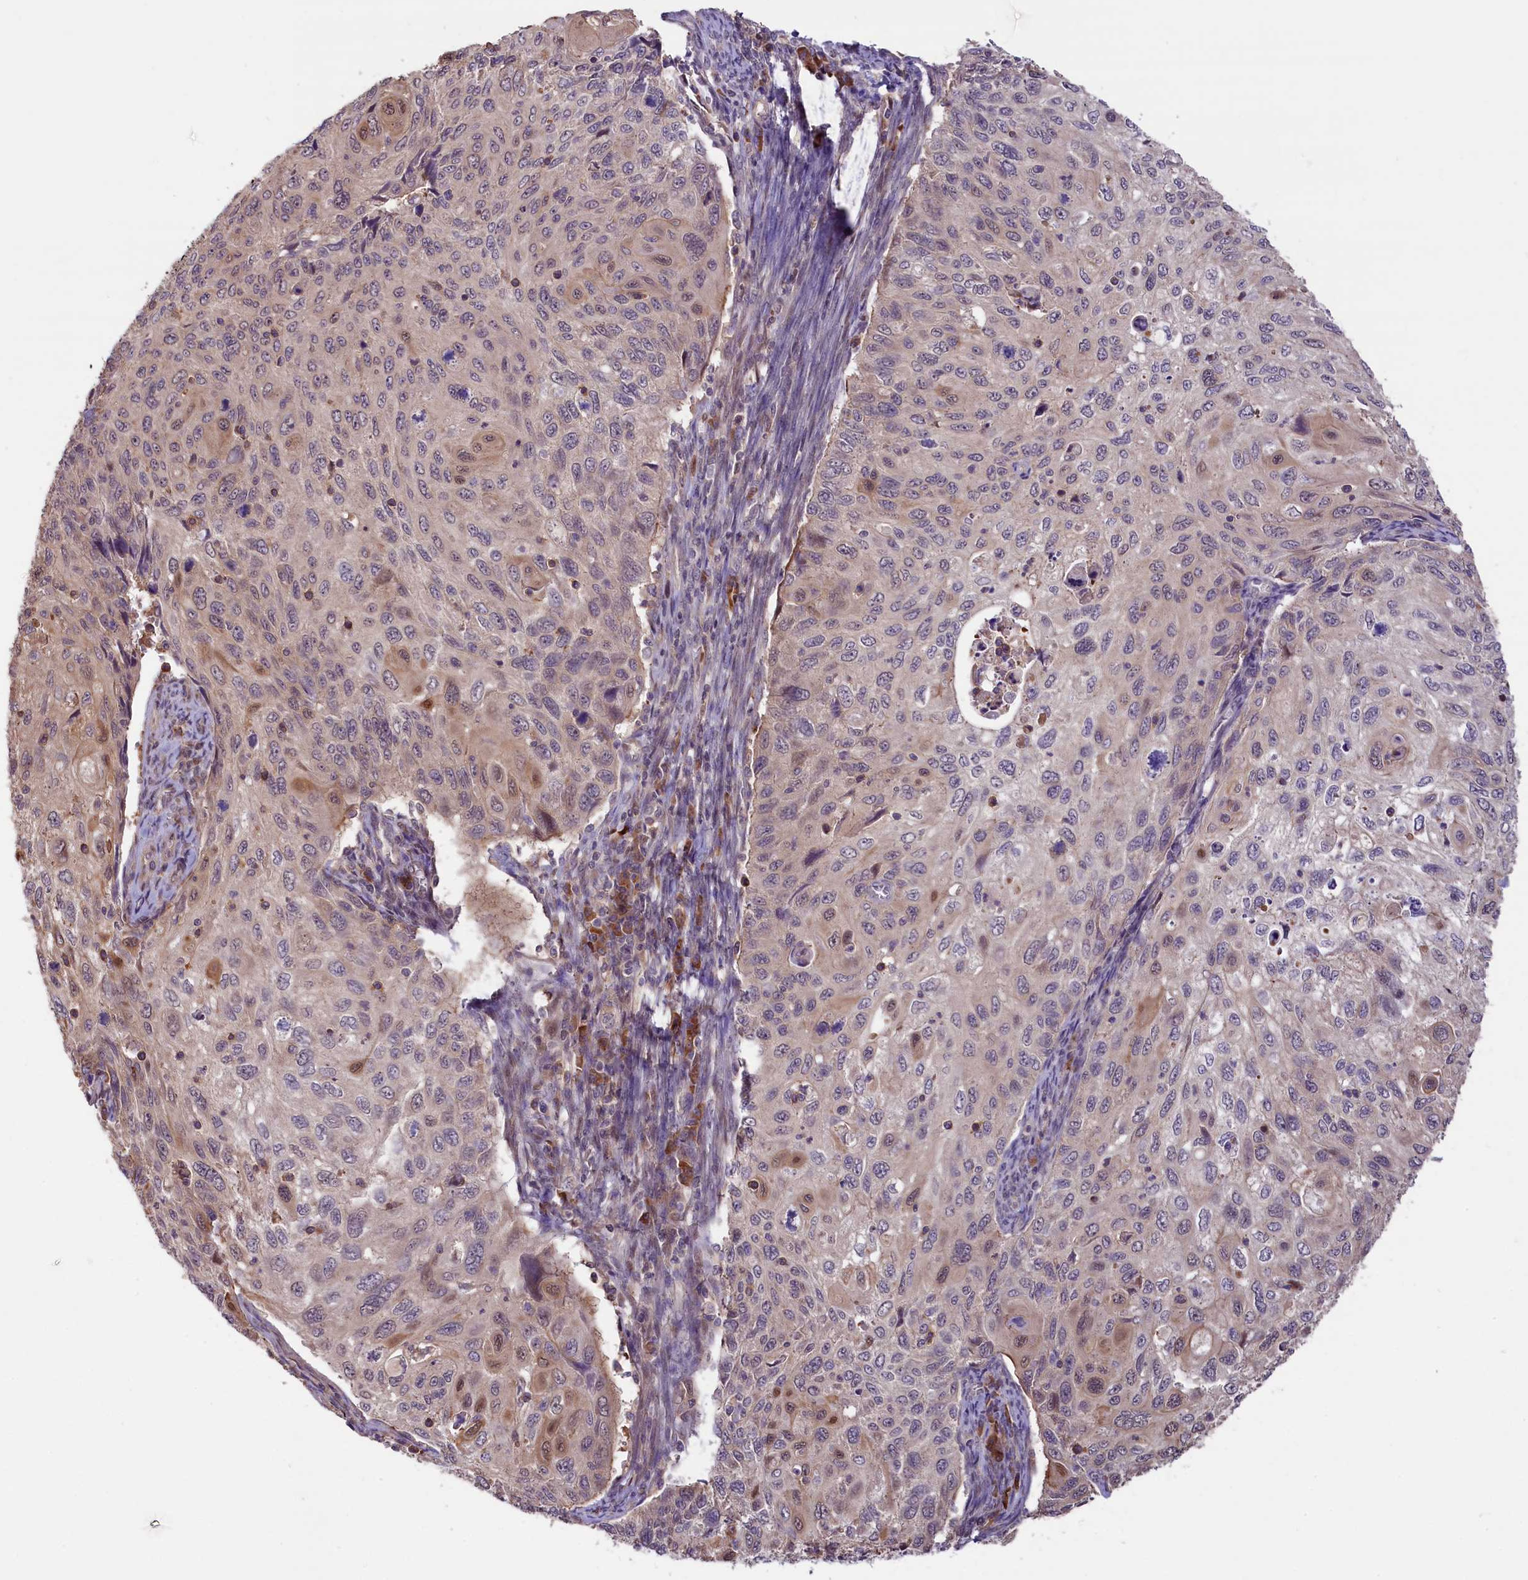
{"staining": {"intensity": "moderate", "quantity": "<25%", "location": "nuclear"}, "tissue": "cervical cancer", "cell_type": "Tumor cells", "image_type": "cancer", "snomed": [{"axis": "morphology", "description": "Squamous cell carcinoma, NOS"}, {"axis": "topography", "description": "Cervix"}], "caption": "Immunohistochemical staining of human squamous cell carcinoma (cervical) shows moderate nuclear protein expression in approximately <25% of tumor cells.", "gene": "RIC8A", "patient": {"sex": "female", "age": 70}}